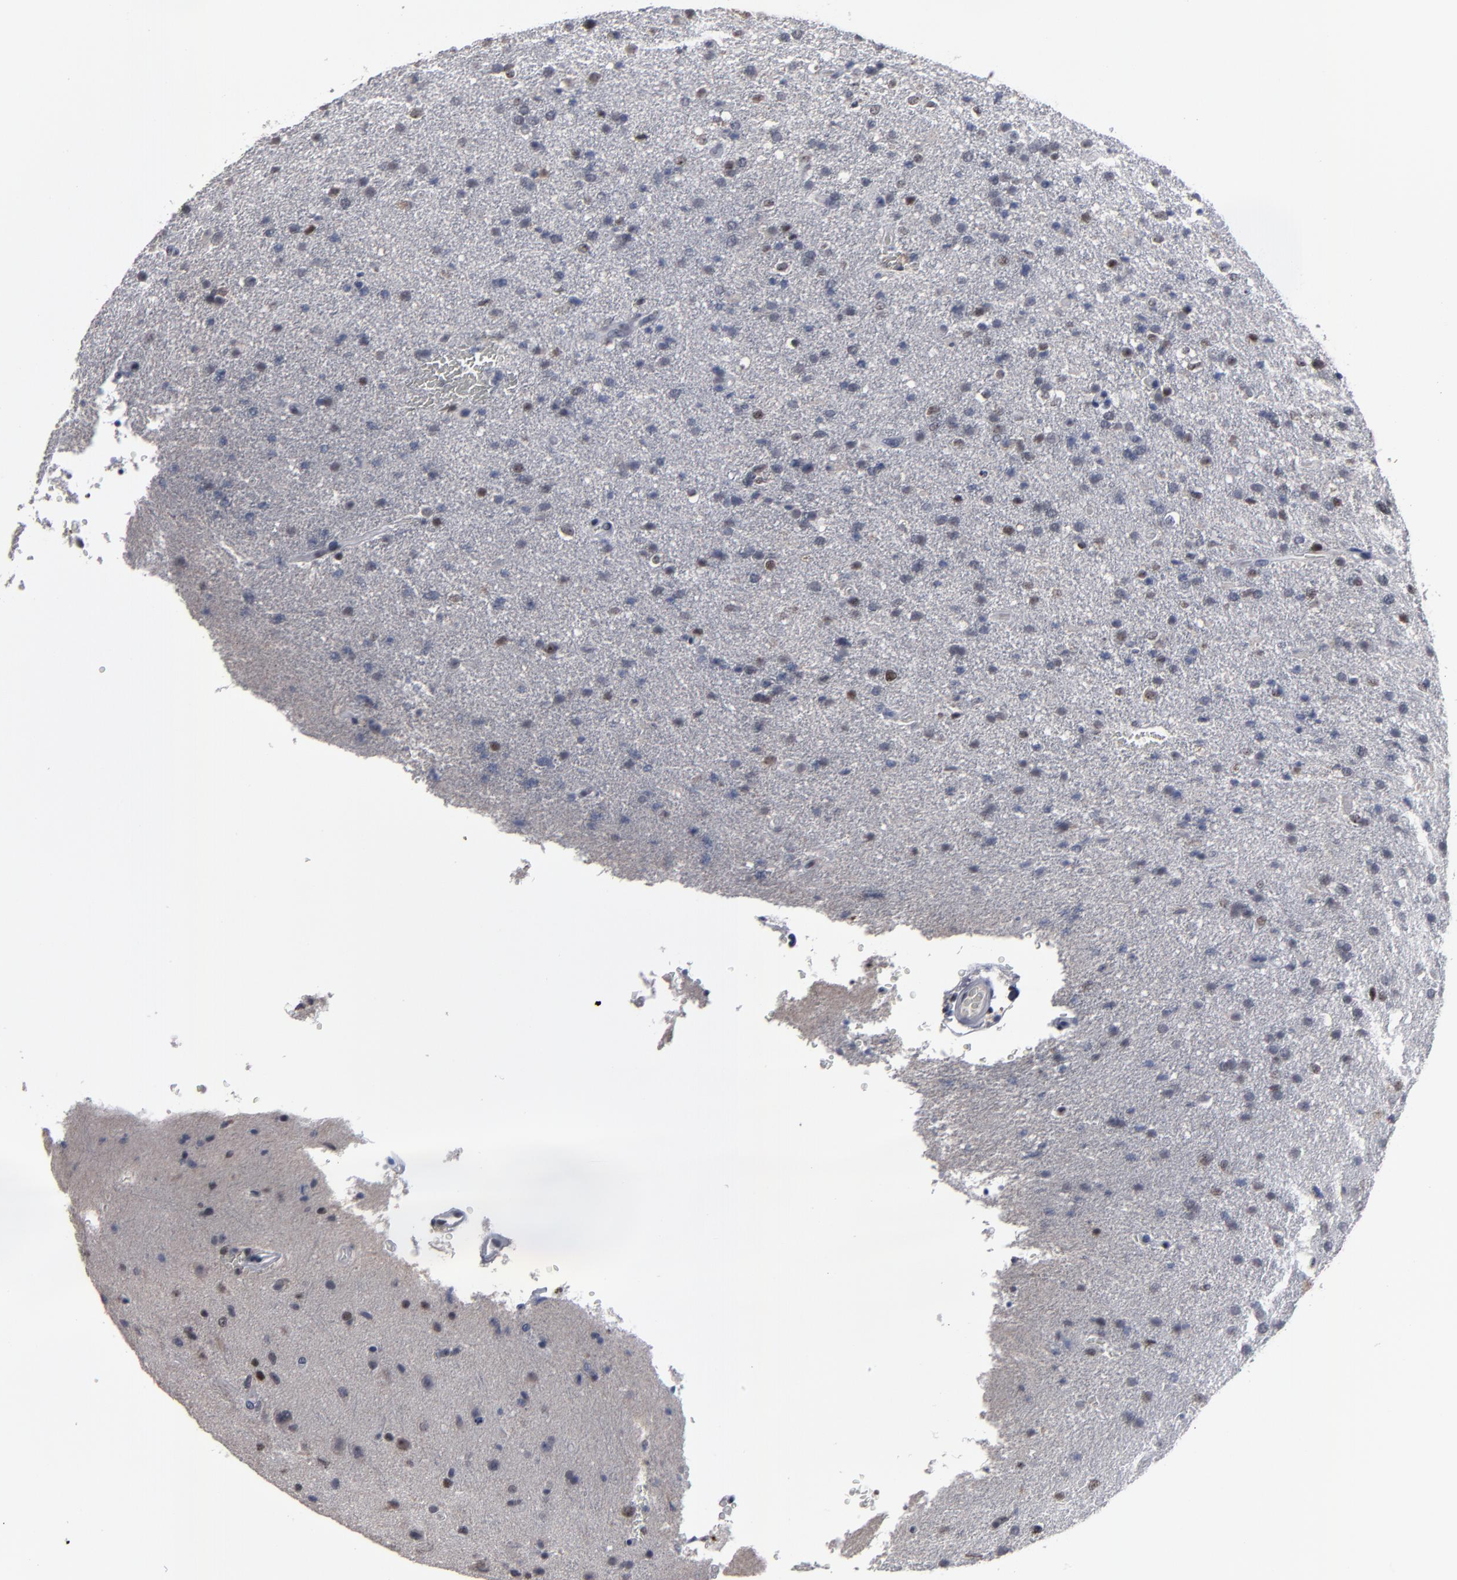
{"staining": {"intensity": "moderate", "quantity": "<25%", "location": "nuclear"}, "tissue": "glioma", "cell_type": "Tumor cells", "image_type": "cancer", "snomed": [{"axis": "morphology", "description": "Glioma, malignant, High grade"}, {"axis": "topography", "description": "Brain"}], "caption": "Approximately <25% of tumor cells in malignant high-grade glioma exhibit moderate nuclear protein positivity as visualized by brown immunohistochemical staining.", "gene": "SSRP1", "patient": {"sex": "male", "age": 33}}